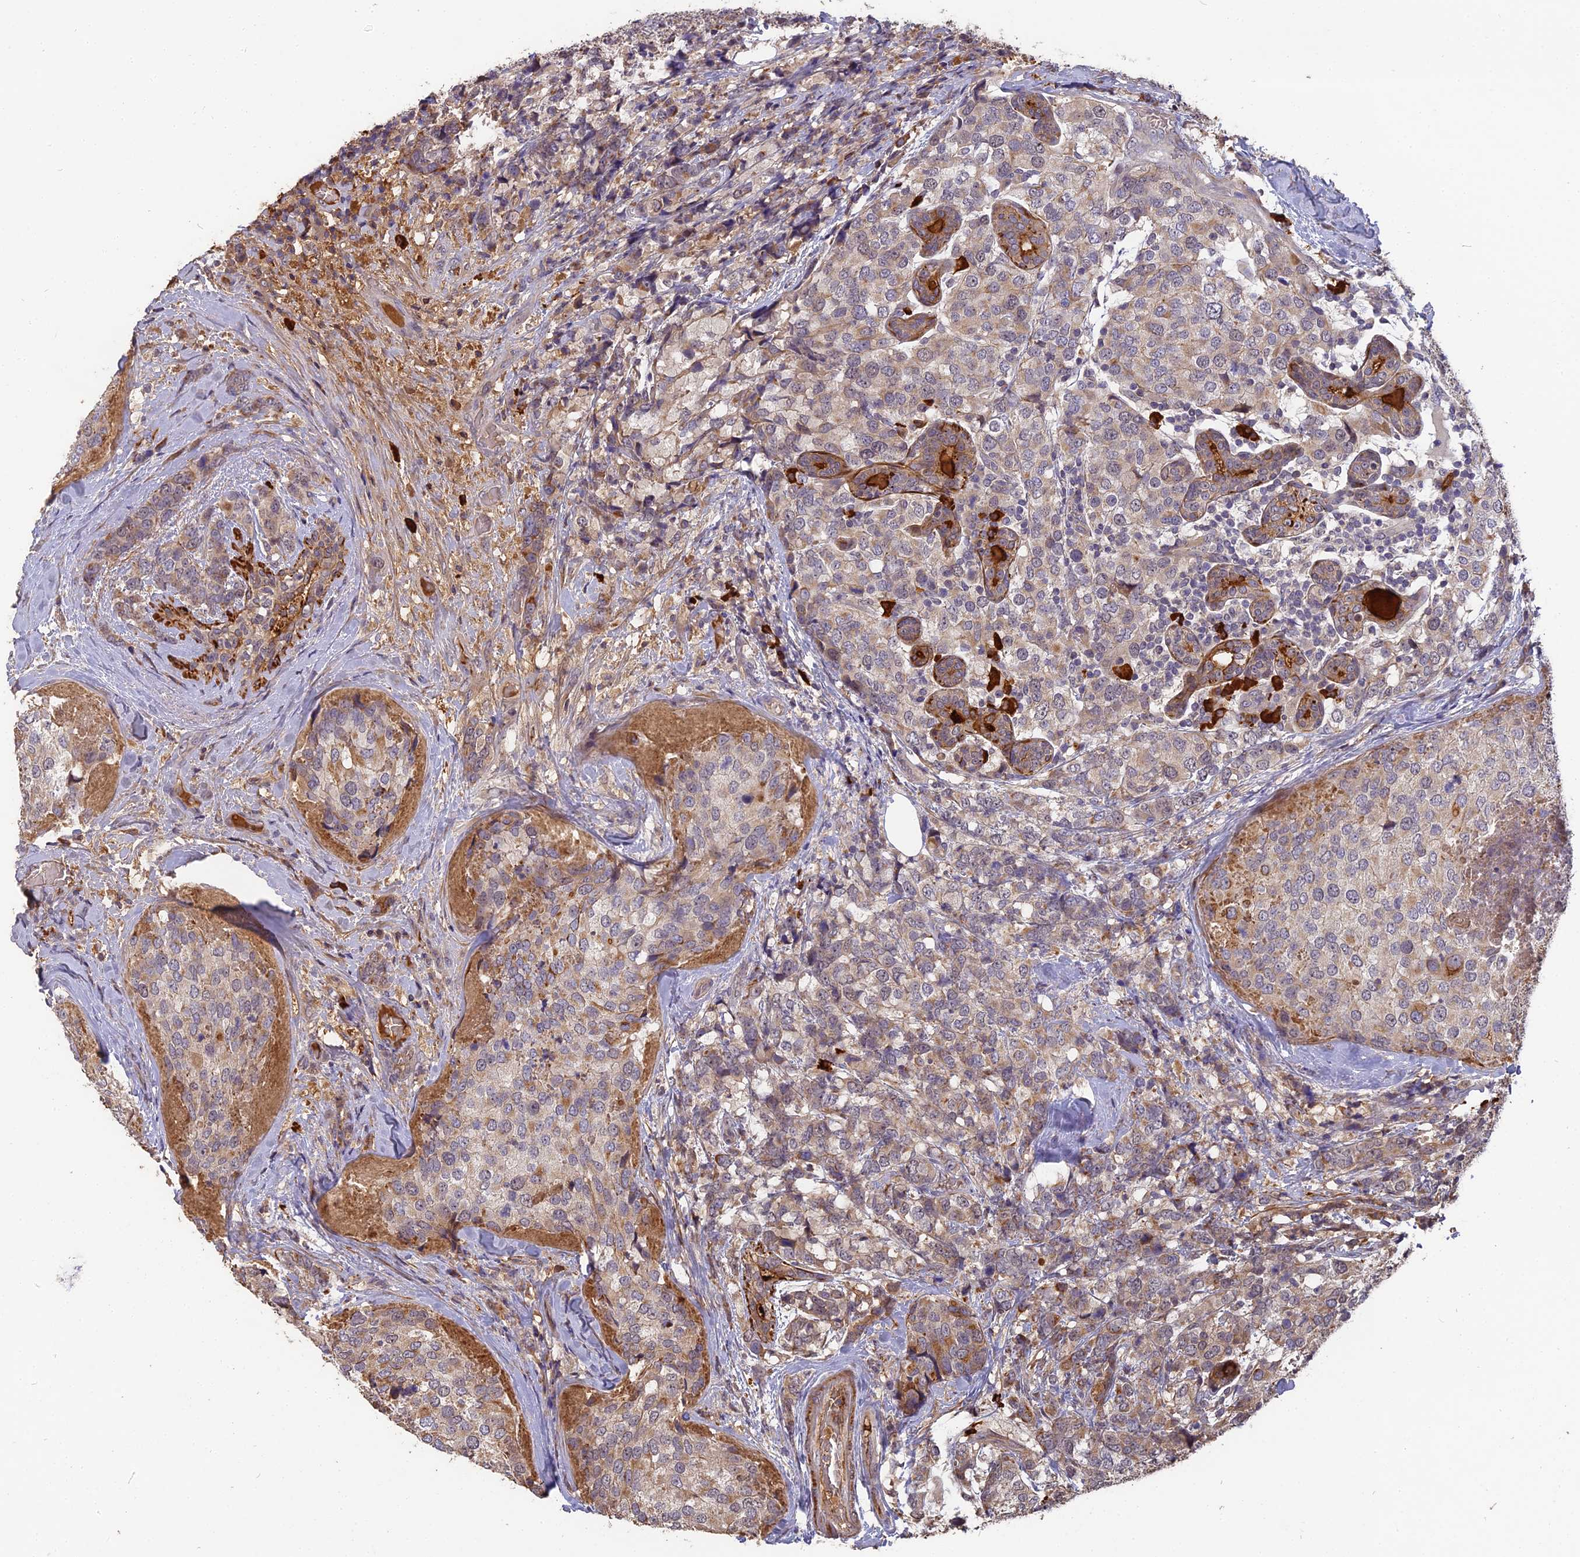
{"staining": {"intensity": "weak", "quantity": "25%-75%", "location": "cytoplasmic/membranous"}, "tissue": "breast cancer", "cell_type": "Tumor cells", "image_type": "cancer", "snomed": [{"axis": "morphology", "description": "Lobular carcinoma"}, {"axis": "topography", "description": "Breast"}], "caption": "Breast cancer was stained to show a protein in brown. There is low levels of weak cytoplasmic/membranous positivity in about 25%-75% of tumor cells.", "gene": "ERMAP", "patient": {"sex": "female", "age": 59}}